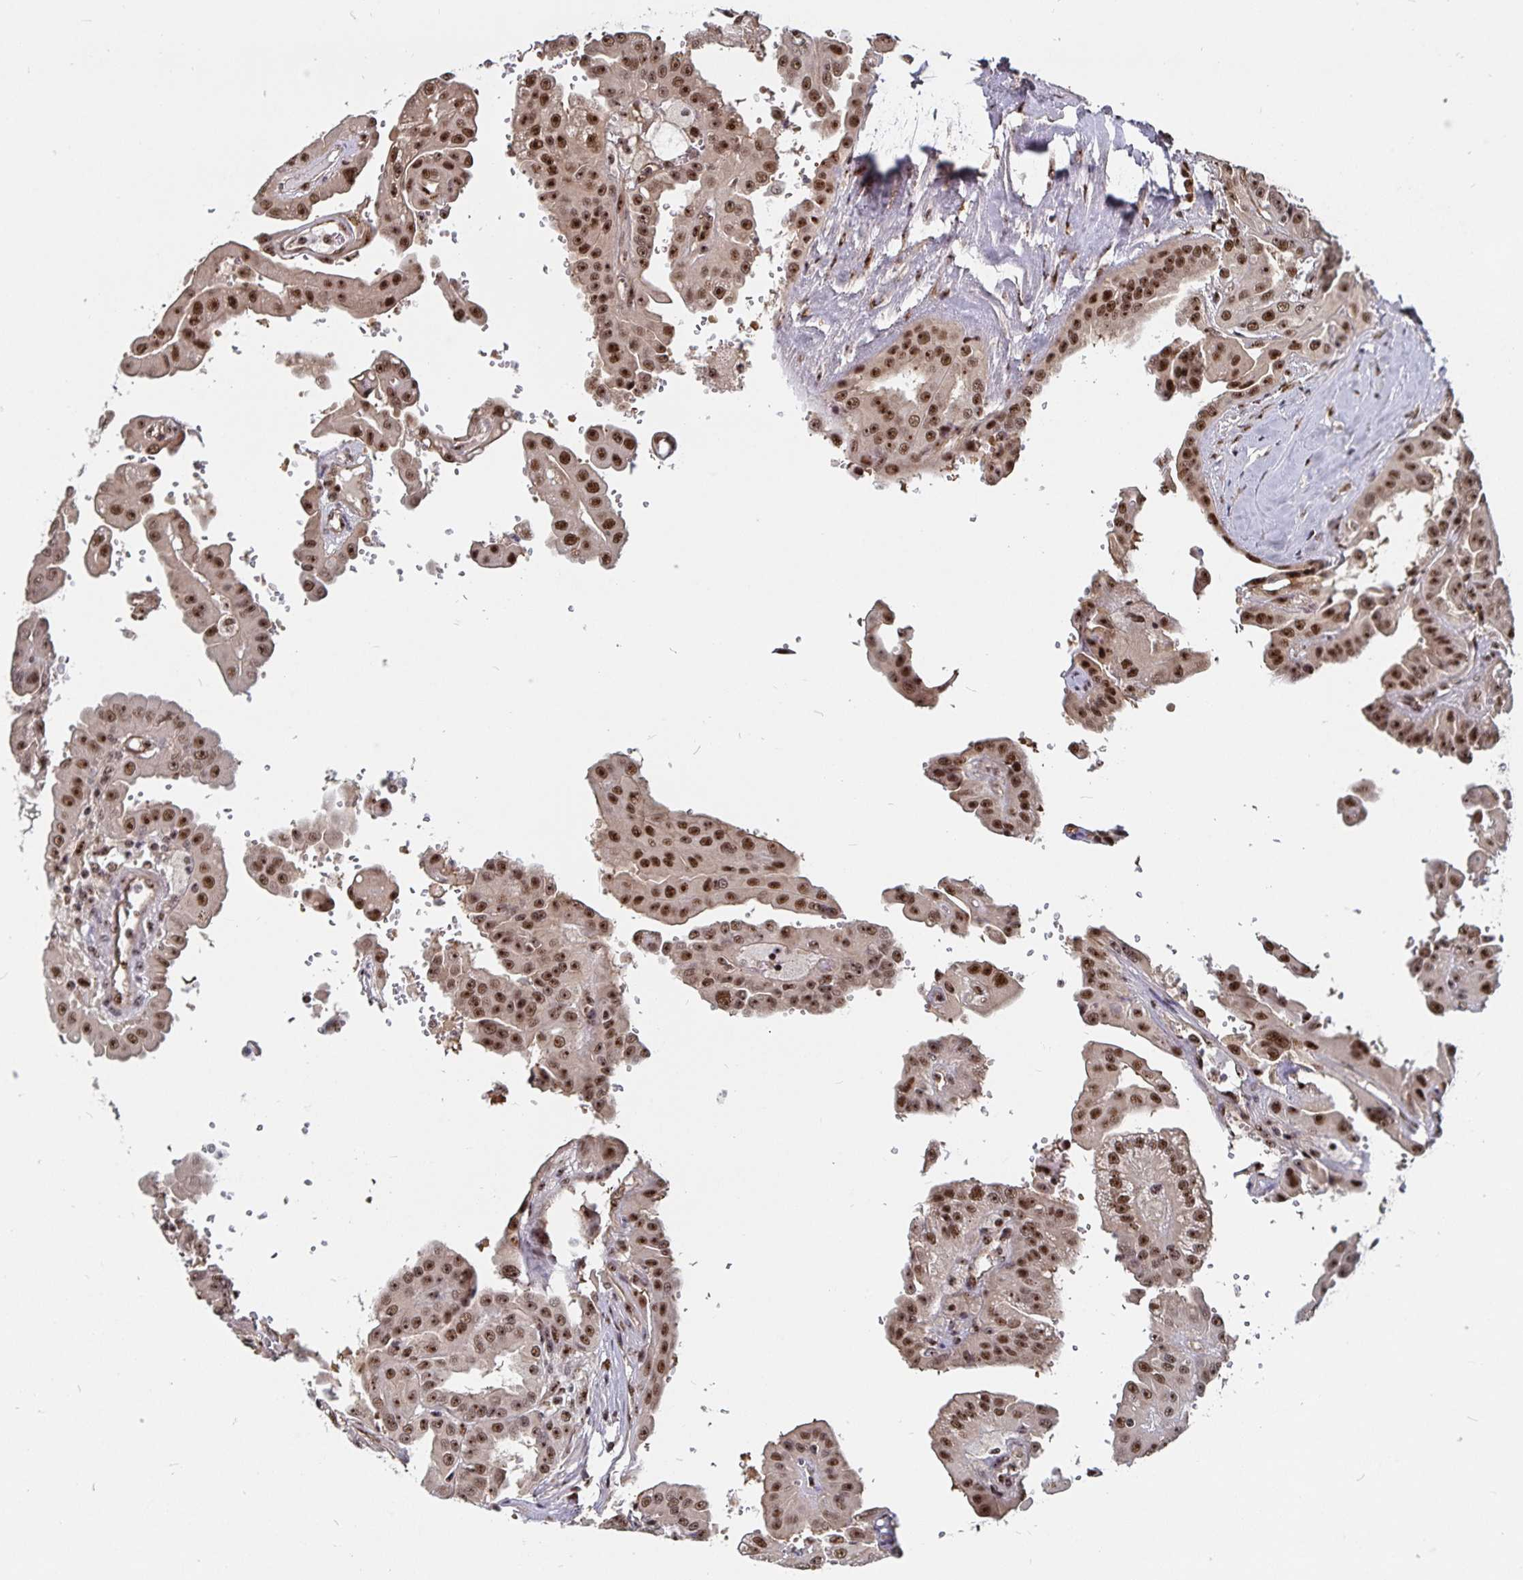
{"staining": {"intensity": "moderate", "quantity": ">75%", "location": "nuclear"}, "tissue": "renal cancer", "cell_type": "Tumor cells", "image_type": "cancer", "snomed": [{"axis": "morphology", "description": "Adenocarcinoma, NOS"}, {"axis": "topography", "description": "Kidney"}], "caption": "This is an image of immunohistochemistry staining of adenocarcinoma (renal), which shows moderate positivity in the nuclear of tumor cells.", "gene": "LAS1L", "patient": {"sex": "male", "age": 58}}